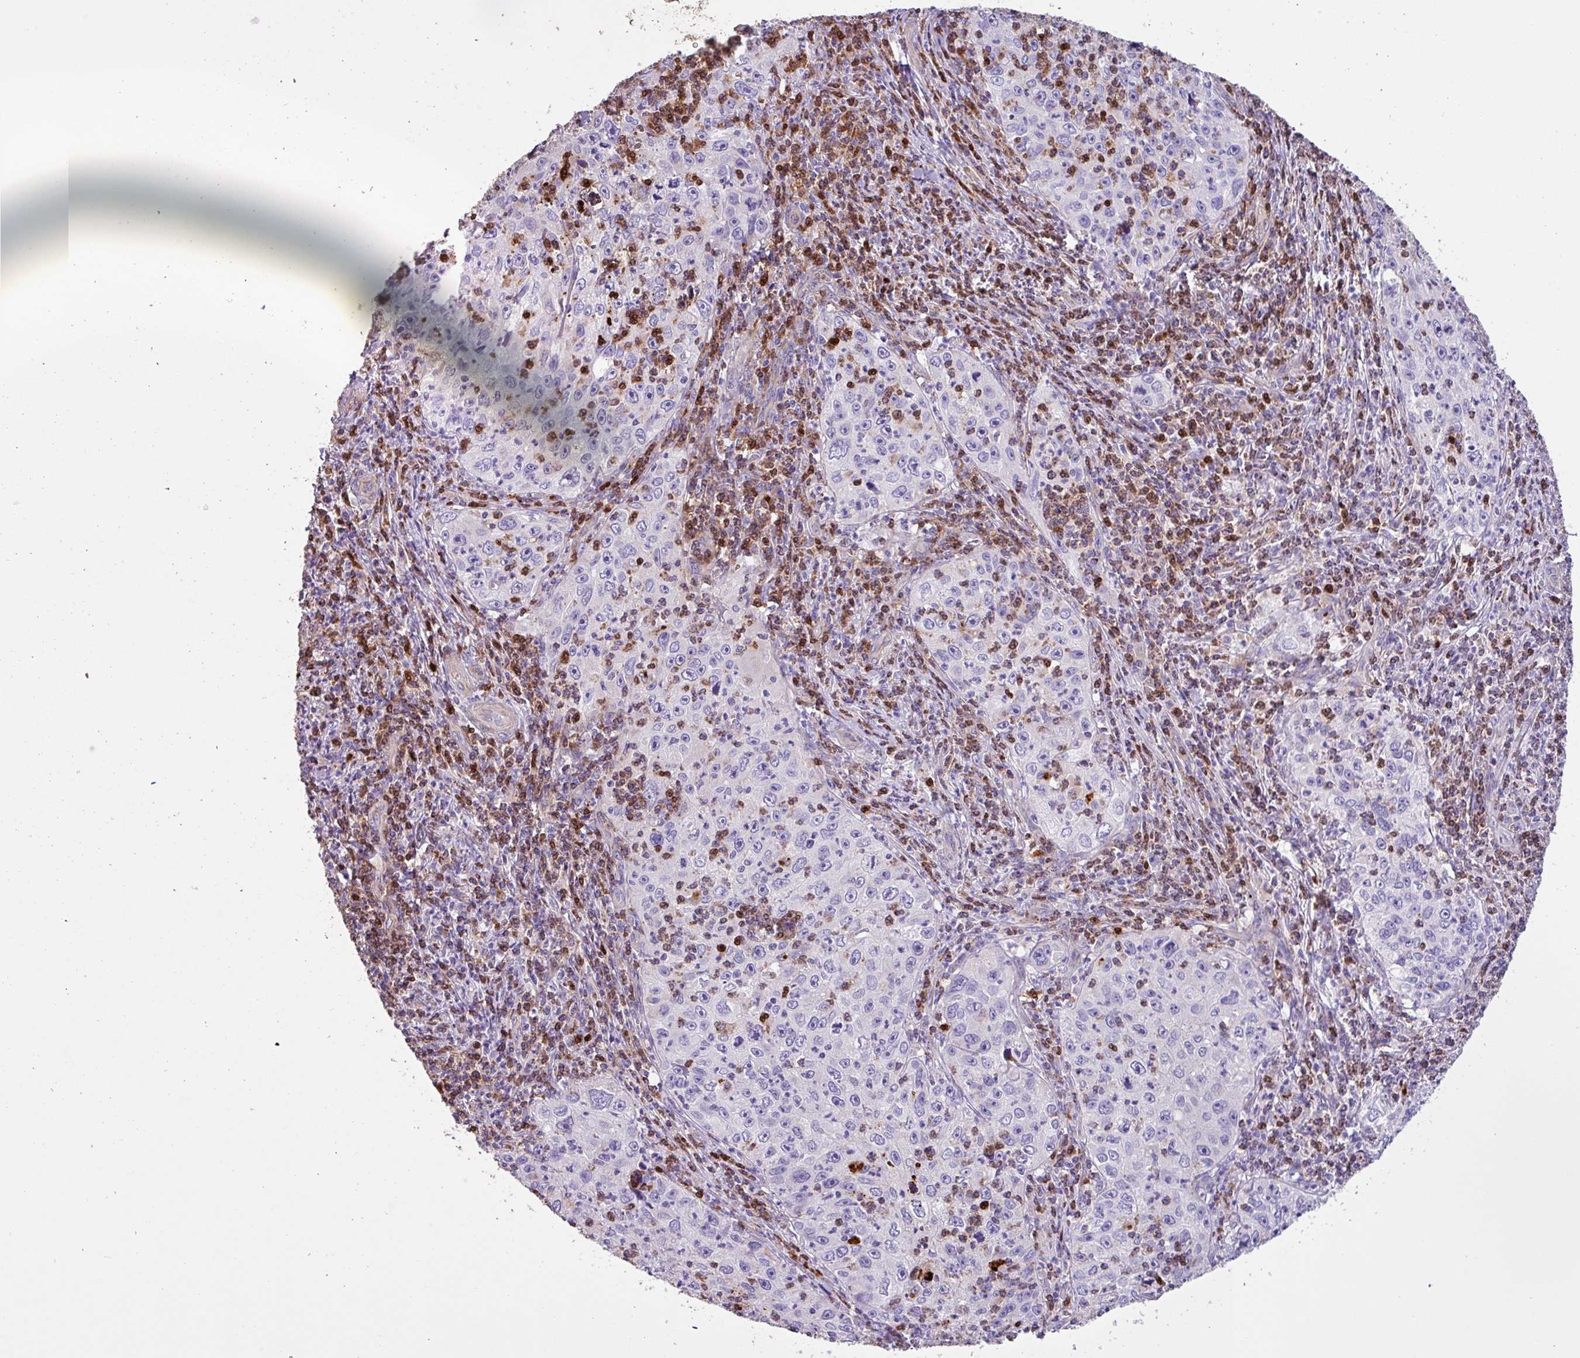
{"staining": {"intensity": "negative", "quantity": "none", "location": "none"}, "tissue": "cervical cancer", "cell_type": "Tumor cells", "image_type": "cancer", "snomed": [{"axis": "morphology", "description": "Squamous cell carcinoma, NOS"}, {"axis": "topography", "description": "Cervix"}], "caption": "DAB immunohistochemical staining of cervical cancer (squamous cell carcinoma) displays no significant positivity in tumor cells.", "gene": "MRM2", "patient": {"sex": "female", "age": 30}}